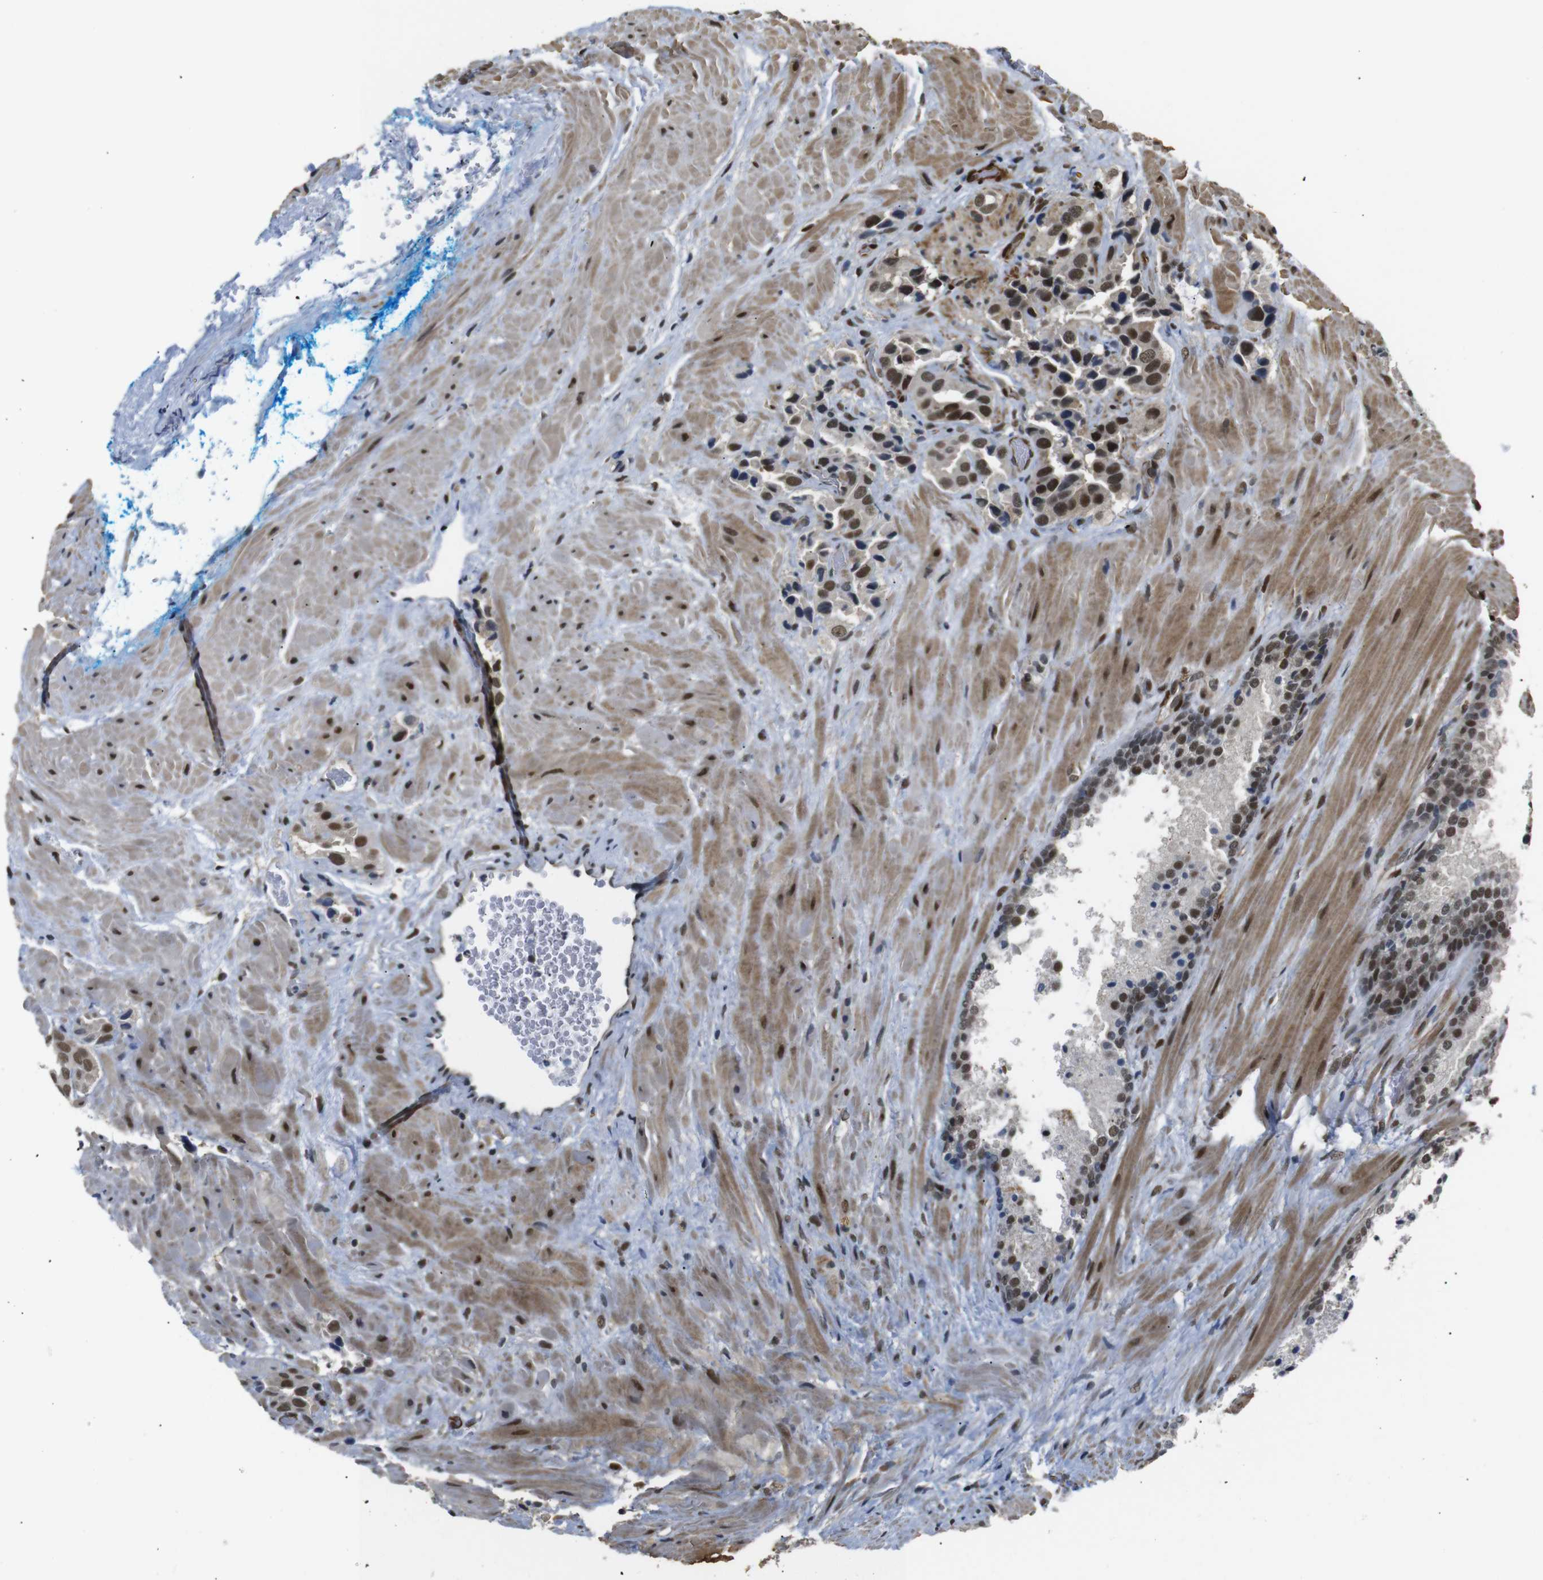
{"staining": {"intensity": "moderate", "quantity": ">75%", "location": "cytoplasmic/membranous,nuclear"}, "tissue": "prostate cancer", "cell_type": "Tumor cells", "image_type": "cancer", "snomed": [{"axis": "morphology", "description": "Adenocarcinoma, High grade"}, {"axis": "topography", "description": "Prostate"}], "caption": "The micrograph reveals immunohistochemical staining of prostate cancer (high-grade adenocarcinoma). There is moderate cytoplasmic/membranous and nuclear staining is seen in about >75% of tumor cells. The staining was performed using DAB (3,3'-diaminobenzidine) to visualize the protein expression in brown, while the nuclei were stained in blue with hematoxylin (Magnification: 20x).", "gene": "TBX2", "patient": {"sex": "male", "age": 64}}